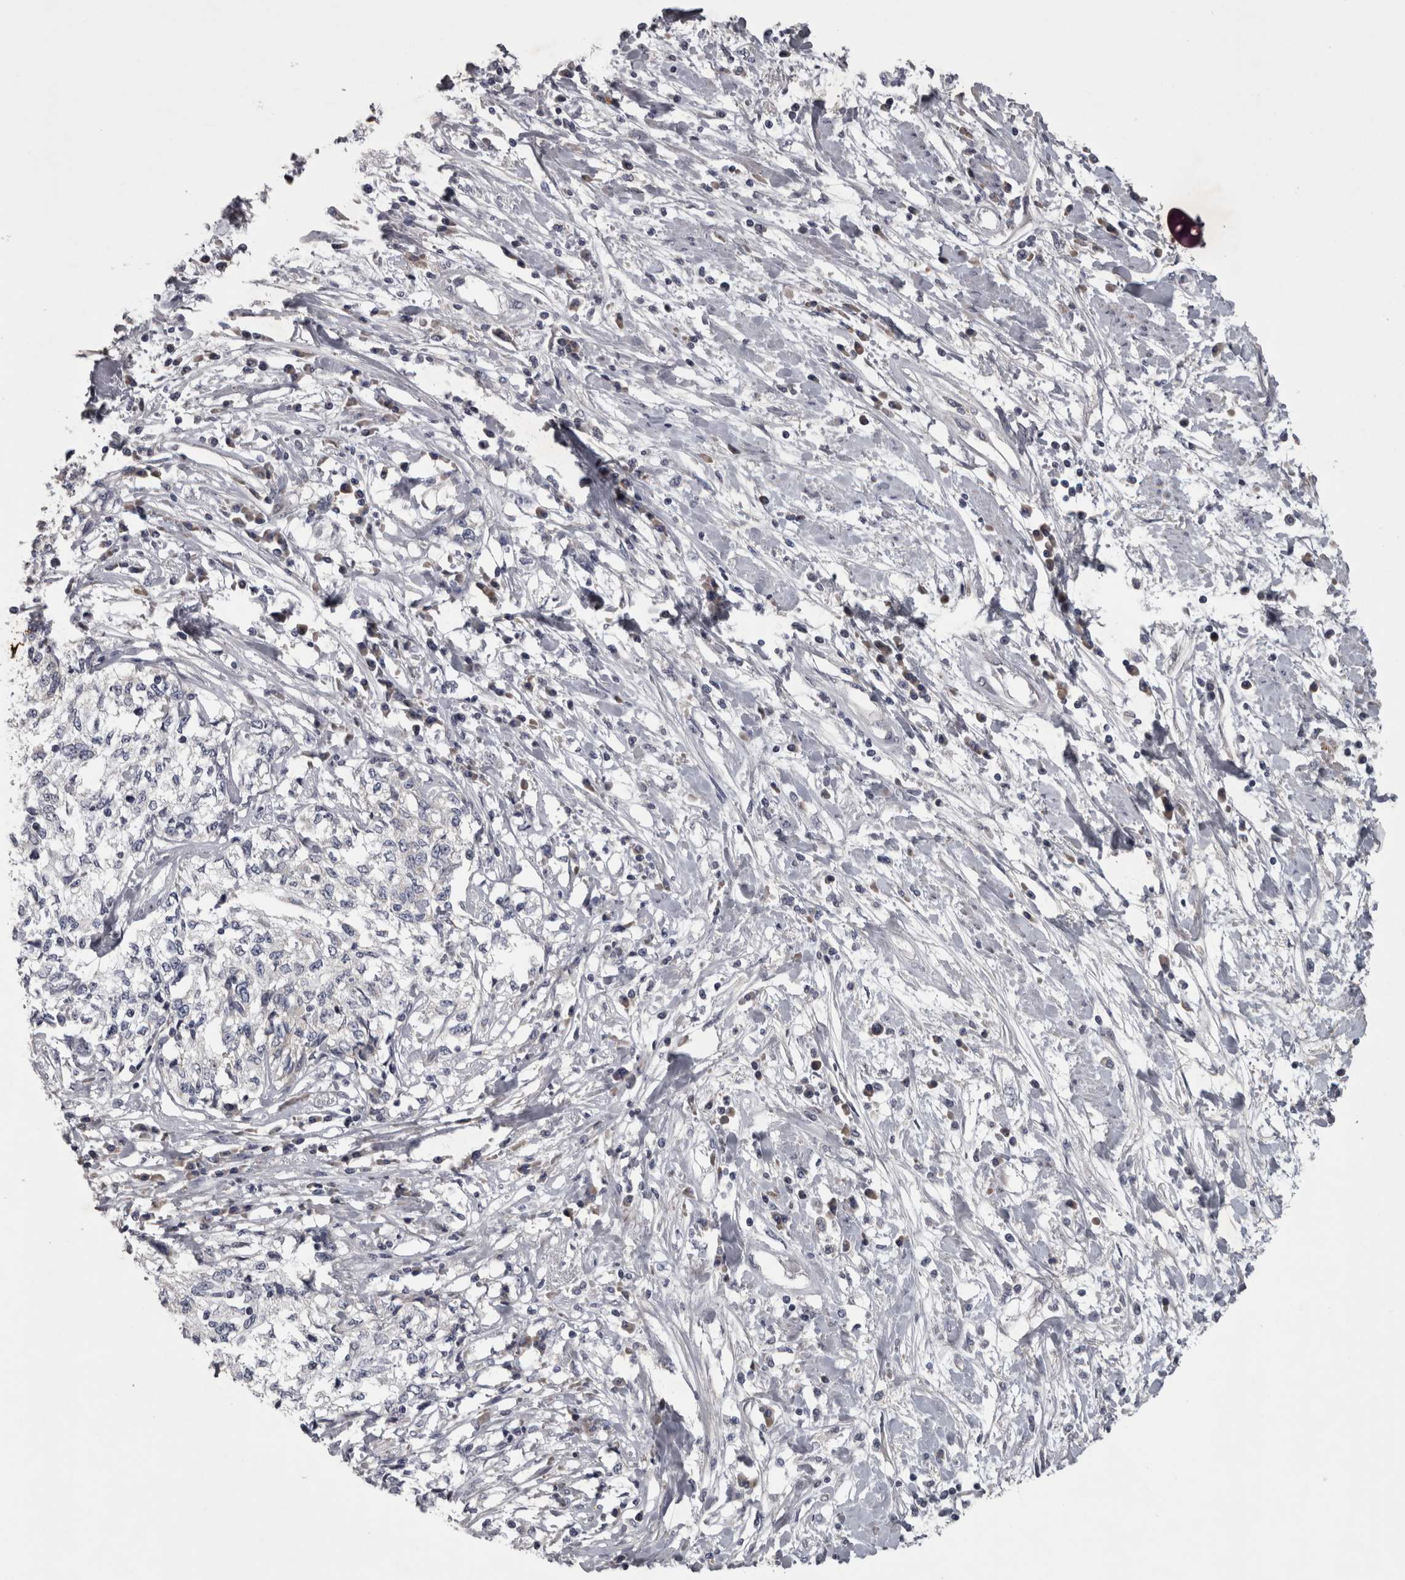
{"staining": {"intensity": "negative", "quantity": "none", "location": "none"}, "tissue": "cervical cancer", "cell_type": "Tumor cells", "image_type": "cancer", "snomed": [{"axis": "morphology", "description": "Squamous cell carcinoma, NOS"}, {"axis": "topography", "description": "Cervix"}], "caption": "Squamous cell carcinoma (cervical) was stained to show a protein in brown. There is no significant expression in tumor cells.", "gene": "DBT", "patient": {"sex": "female", "age": 57}}